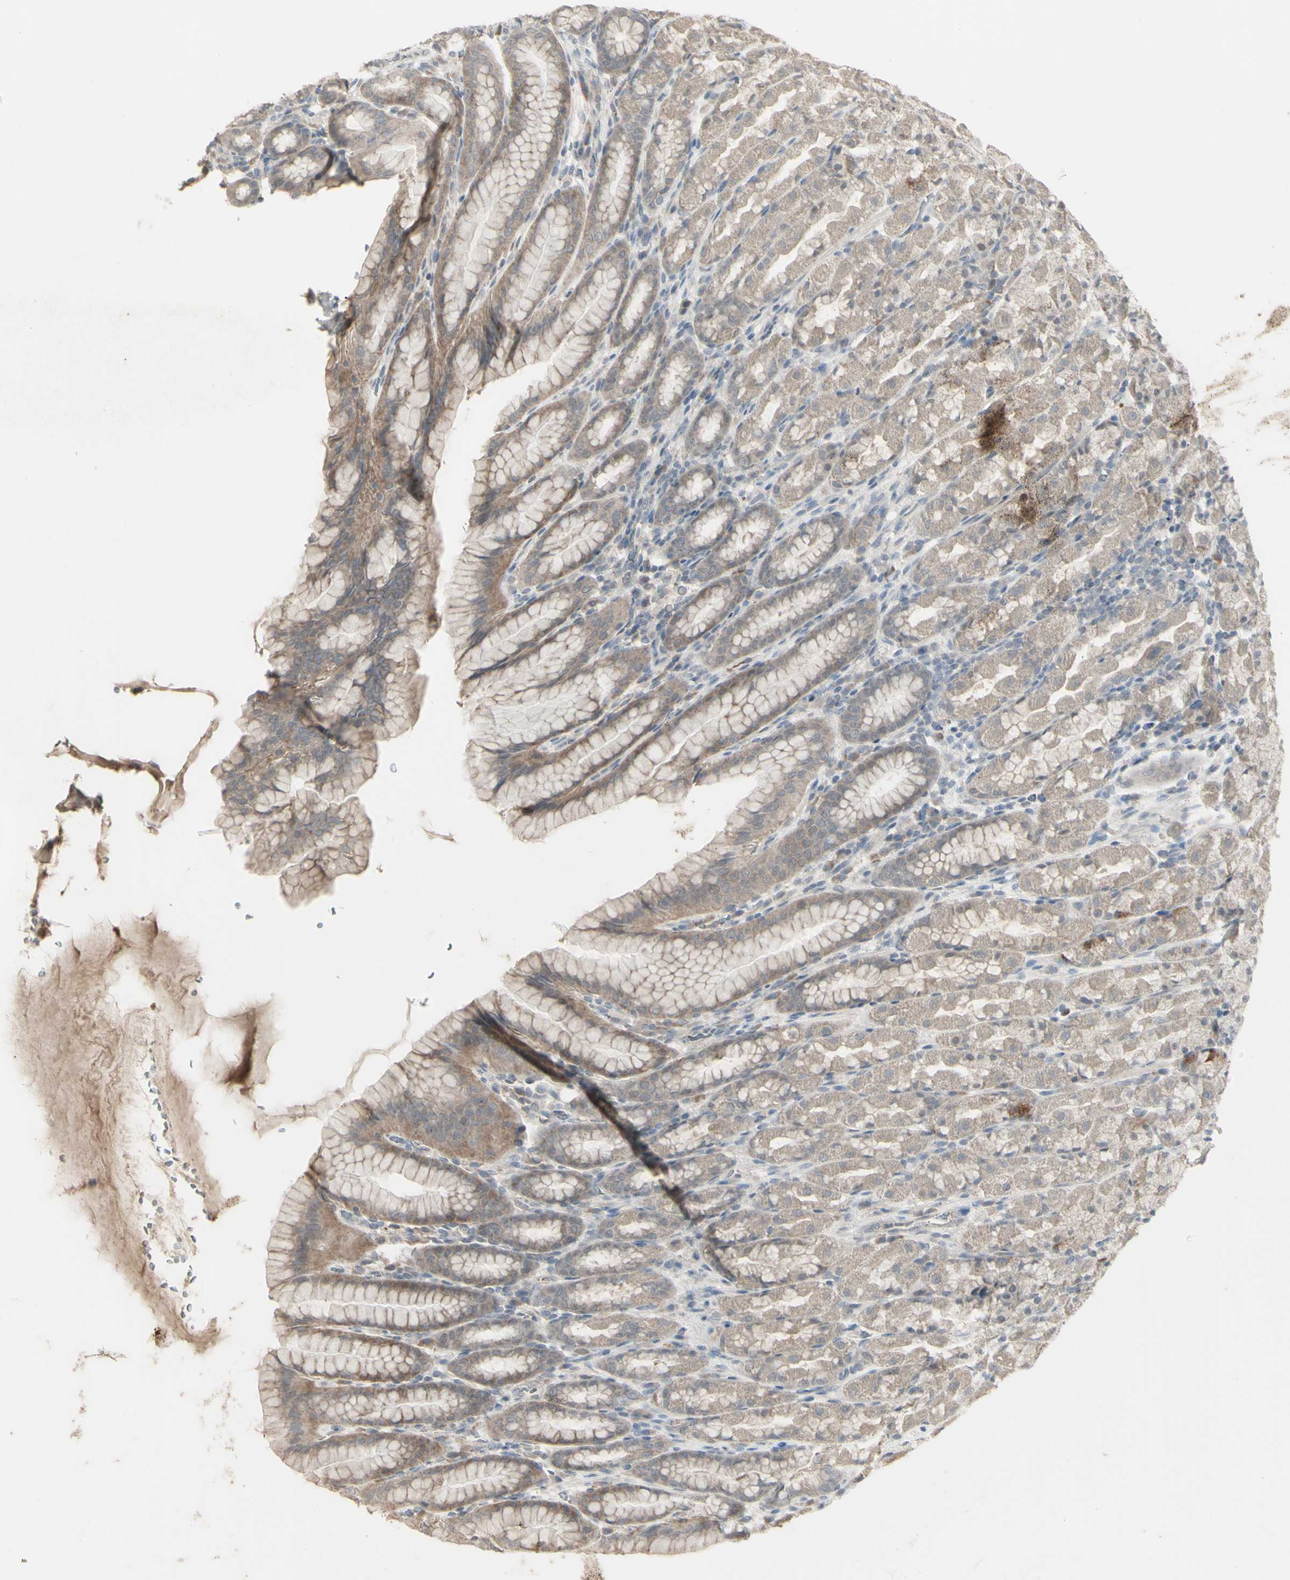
{"staining": {"intensity": "weak", "quantity": ">75%", "location": "cytoplasmic/membranous"}, "tissue": "stomach", "cell_type": "Glandular cells", "image_type": "normal", "snomed": [{"axis": "morphology", "description": "Normal tissue, NOS"}, {"axis": "topography", "description": "Stomach, upper"}], "caption": "Protein staining exhibits weak cytoplasmic/membranous expression in approximately >75% of glandular cells in benign stomach. (IHC, brightfield microscopy, high magnification).", "gene": "PIAS4", "patient": {"sex": "male", "age": 68}}